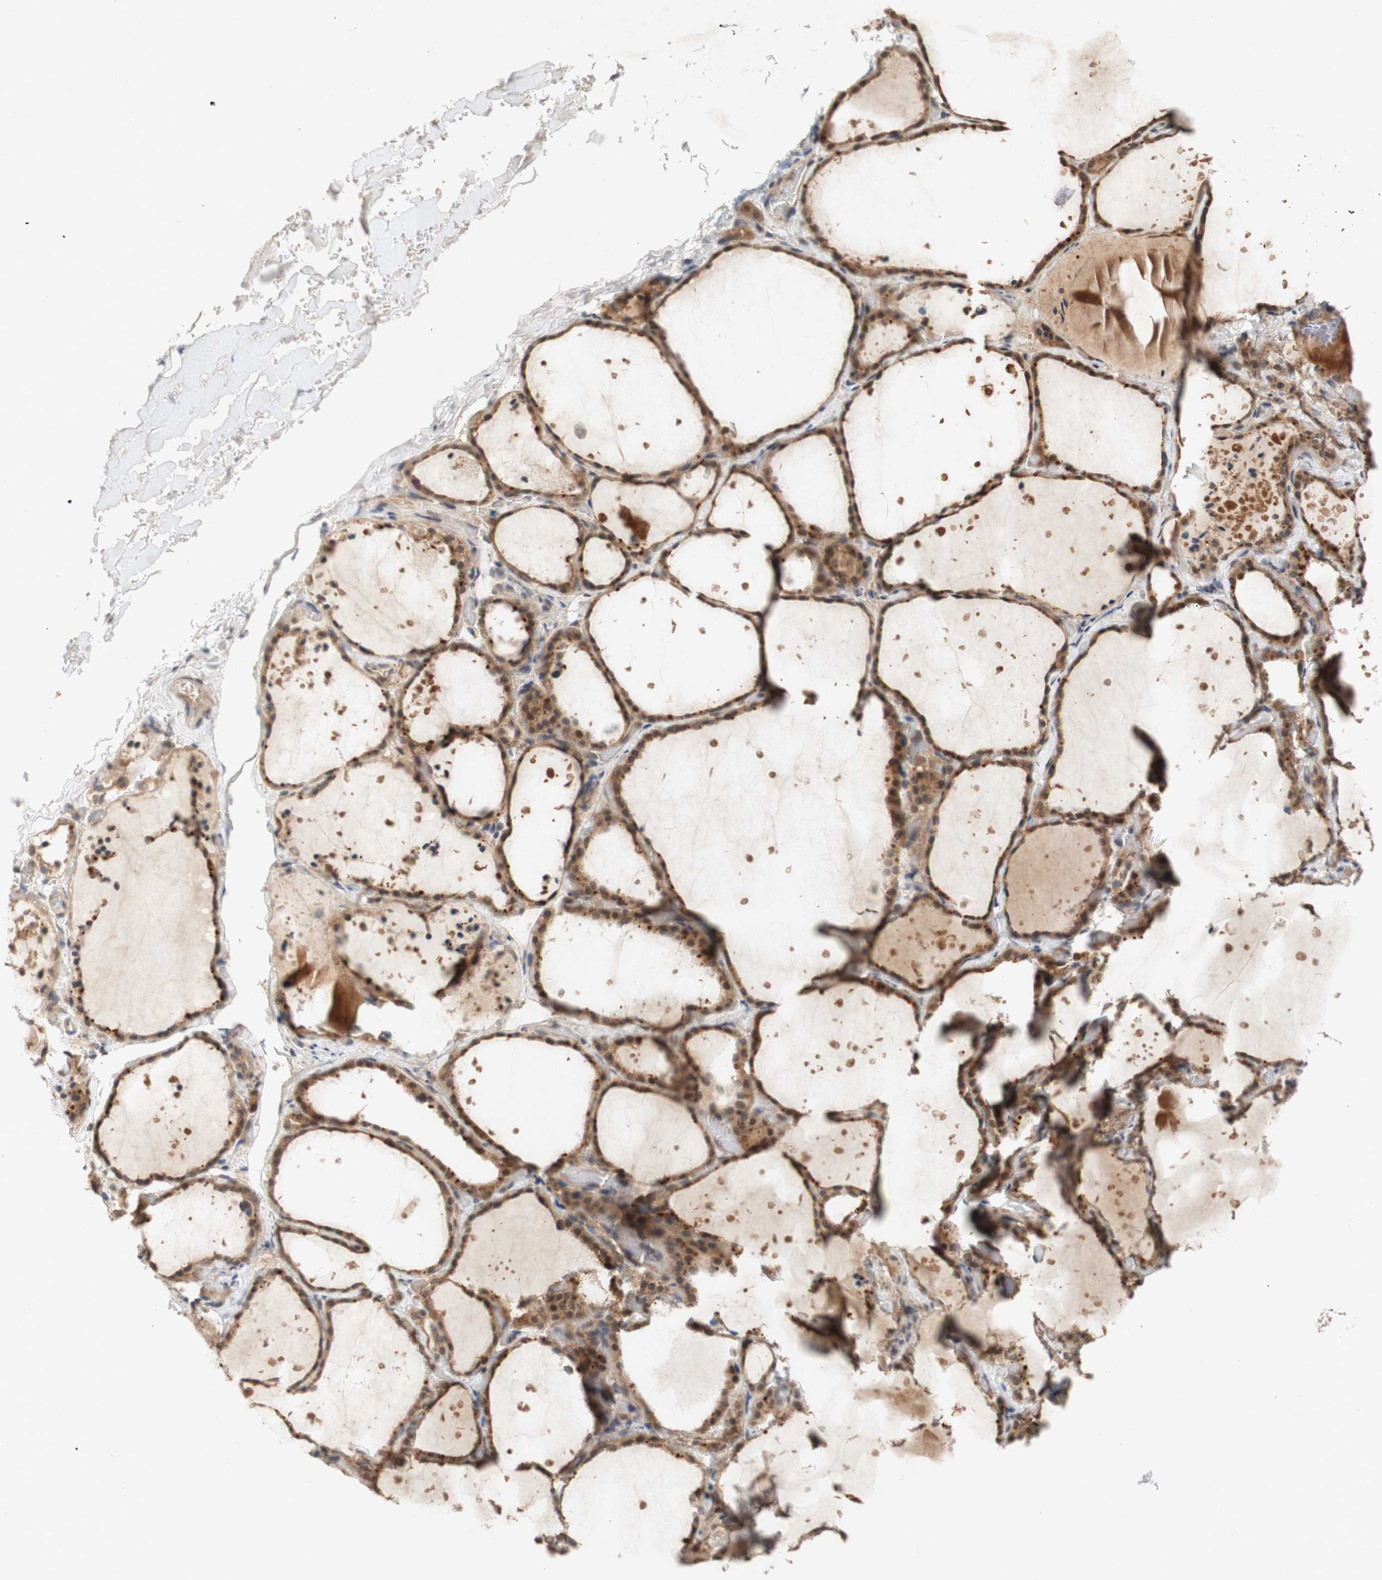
{"staining": {"intensity": "moderate", "quantity": ">75%", "location": "cytoplasmic/membranous"}, "tissue": "thyroid gland", "cell_type": "Glandular cells", "image_type": "normal", "snomed": [{"axis": "morphology", "description": "Normal tissue, NOS"}, {"axis": "topography", "description": "Thyroid gland"}], "caption": "Human thyroid gland stained for a protein (brown) displays moderate cytoplasmic/membranous positive staining in approximately >75% of glandular cells.", "gene": "PIN1", "patient": {"sex": "female", "age": 44}}